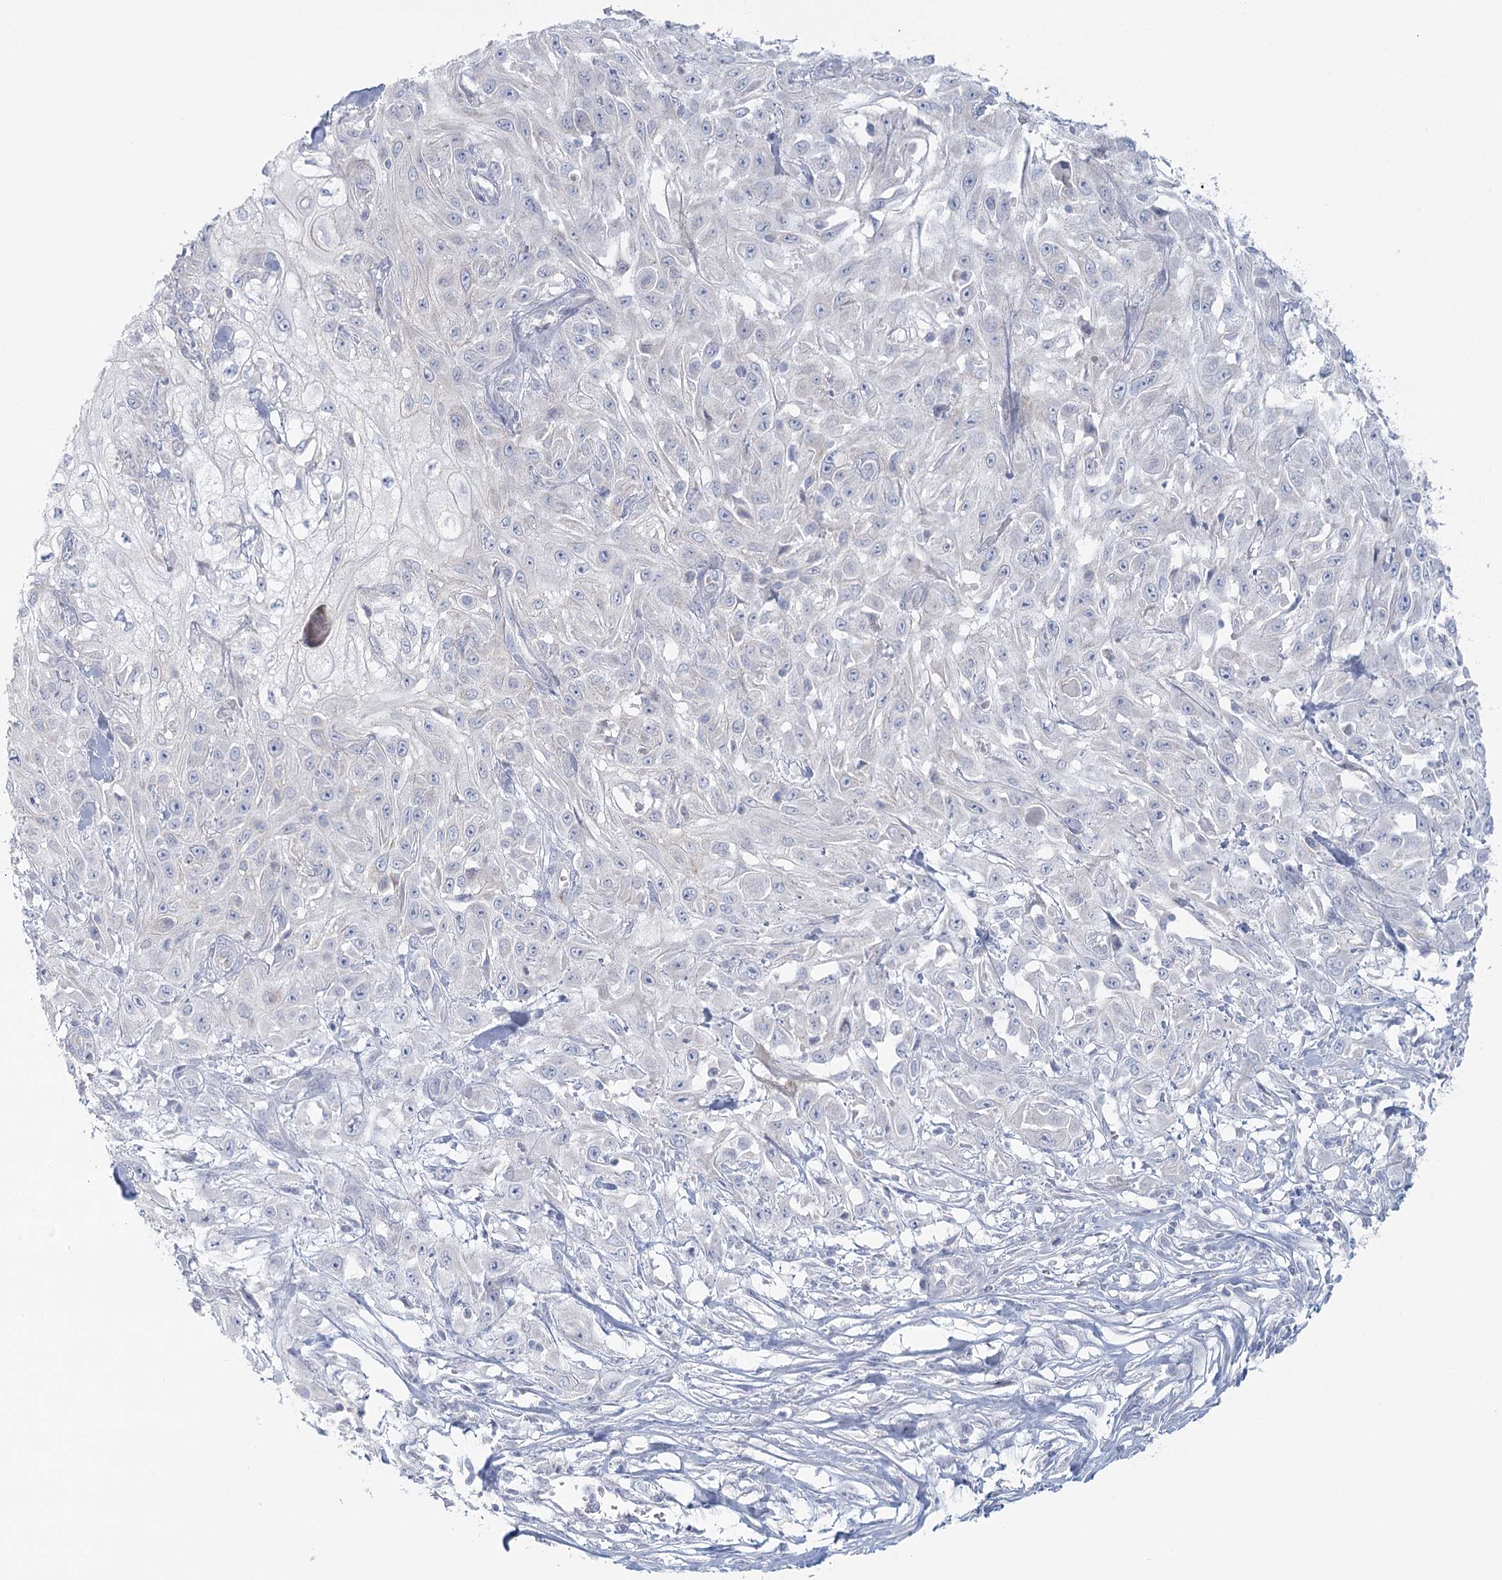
{"staining": {"intensity": "negative", "quantity": "none", "location": "none"}, "tissue": "skin cancer", "cell_type": "Tumor cells", "image_type": "cancer", "snomed": [{"axis": "morphology", "description": "Squamous cell carcinoma, NOS"}, {"axis": "morphology", "description": "Squamous cell carcinoma, metastatic, NOS"}, {"axis": "topography", "description": "Skin"}, {"axis": "topography", "description": "Lymph node"}], "caption": "An IHC image of skin metastatic squamous cell carcinoma is shown. There is no staining in tumor cells of skin metastatic squamous cell carcinoma.", "gene": "BPHL", "patient": {"sex": "male", "age": 75}}